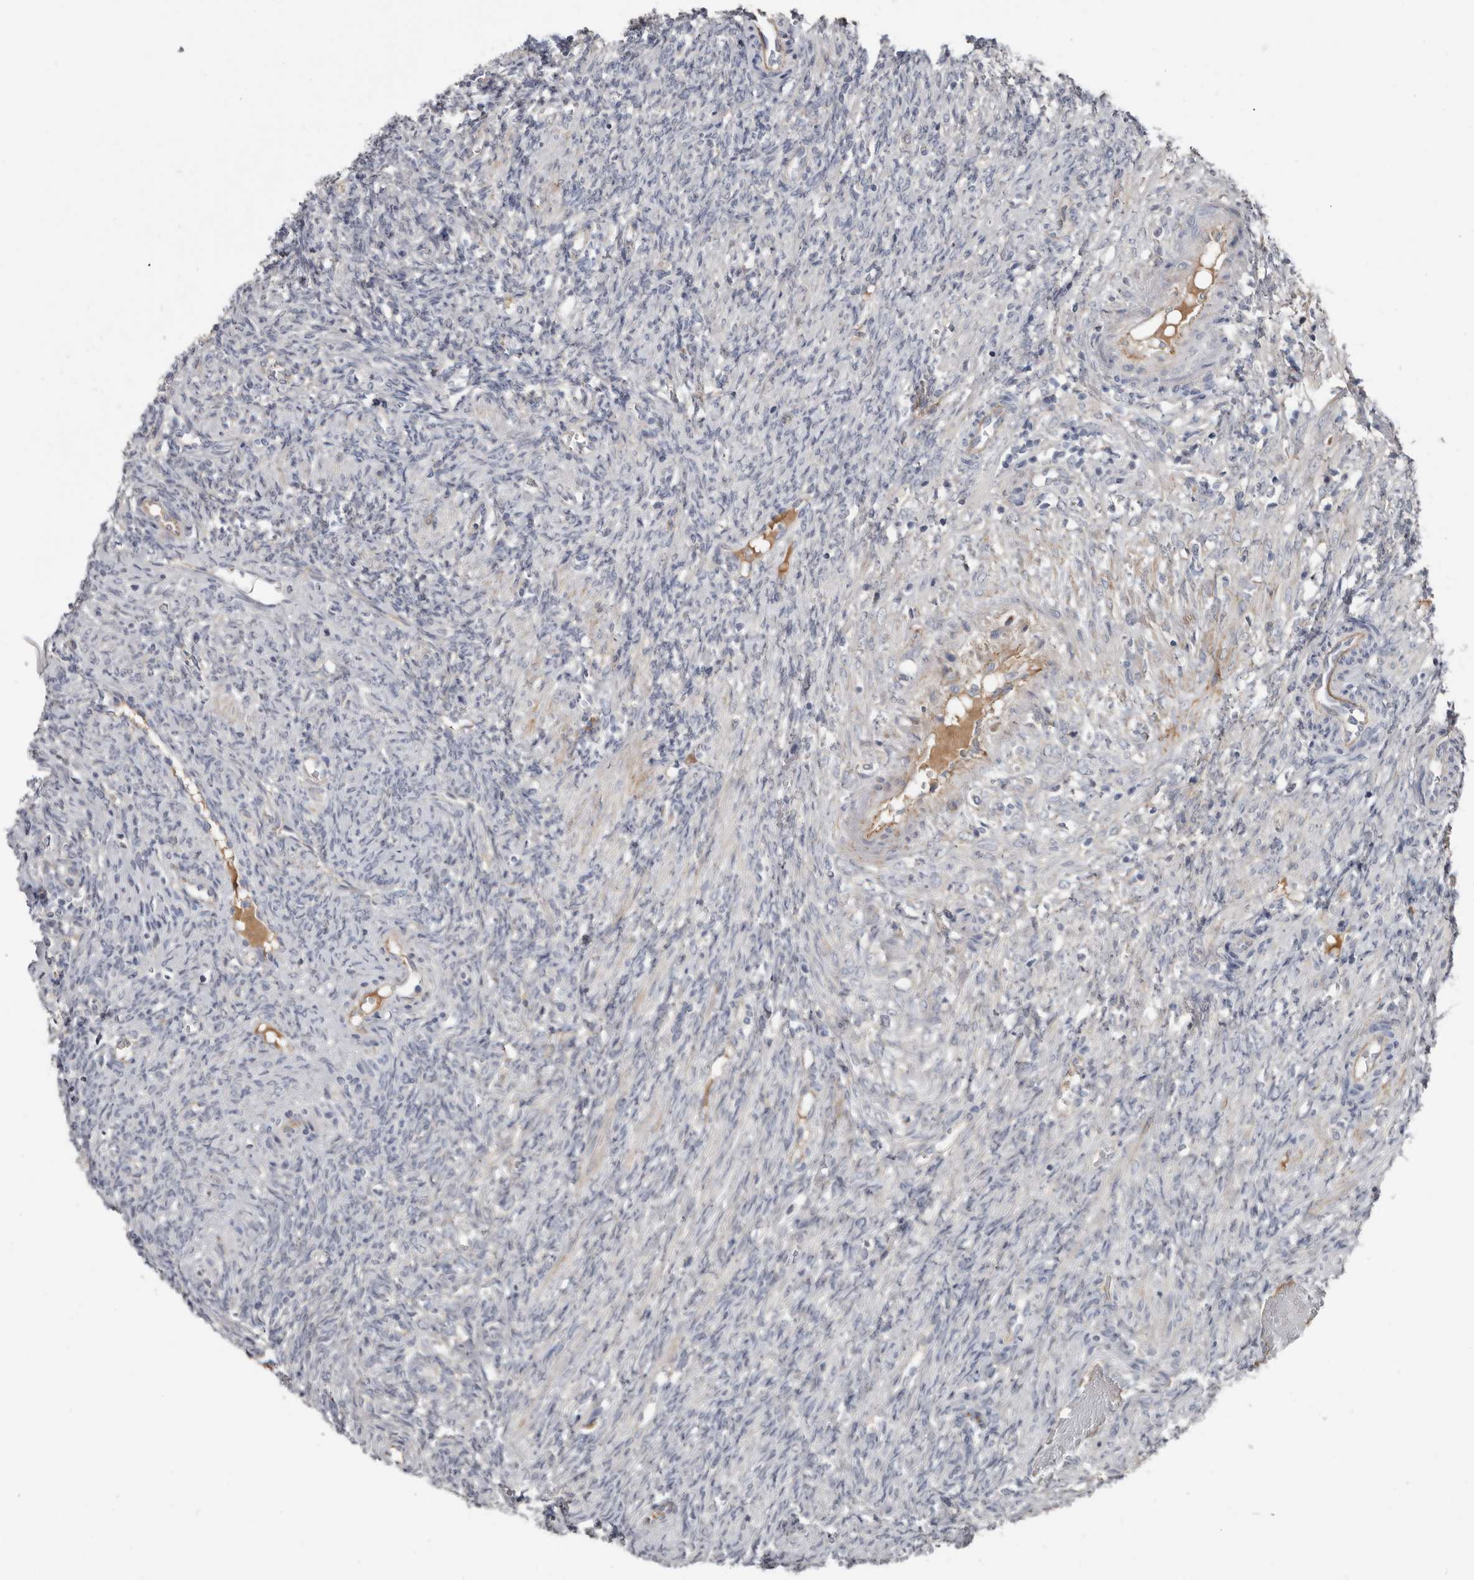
{"staining": {"intensity": "negative", "quantity": "none", "location": "none"}, "tissue": "ovary", "cell_type": "Ovarian stroma cells", "image_type": "normal", "snomed": [{"axis": "morphology", "description": "Normal tissue, NOS"}, {"axis": "topography", "description": "Ovary"}], "caption": "Immunohistochemistry histopathology image of normal human ovary stained for a protein (brown), which demonstrates no expression in ovarian stroma cells.", "gene": "ZNF114", "patient": {"sex": "female", "age": 41}}